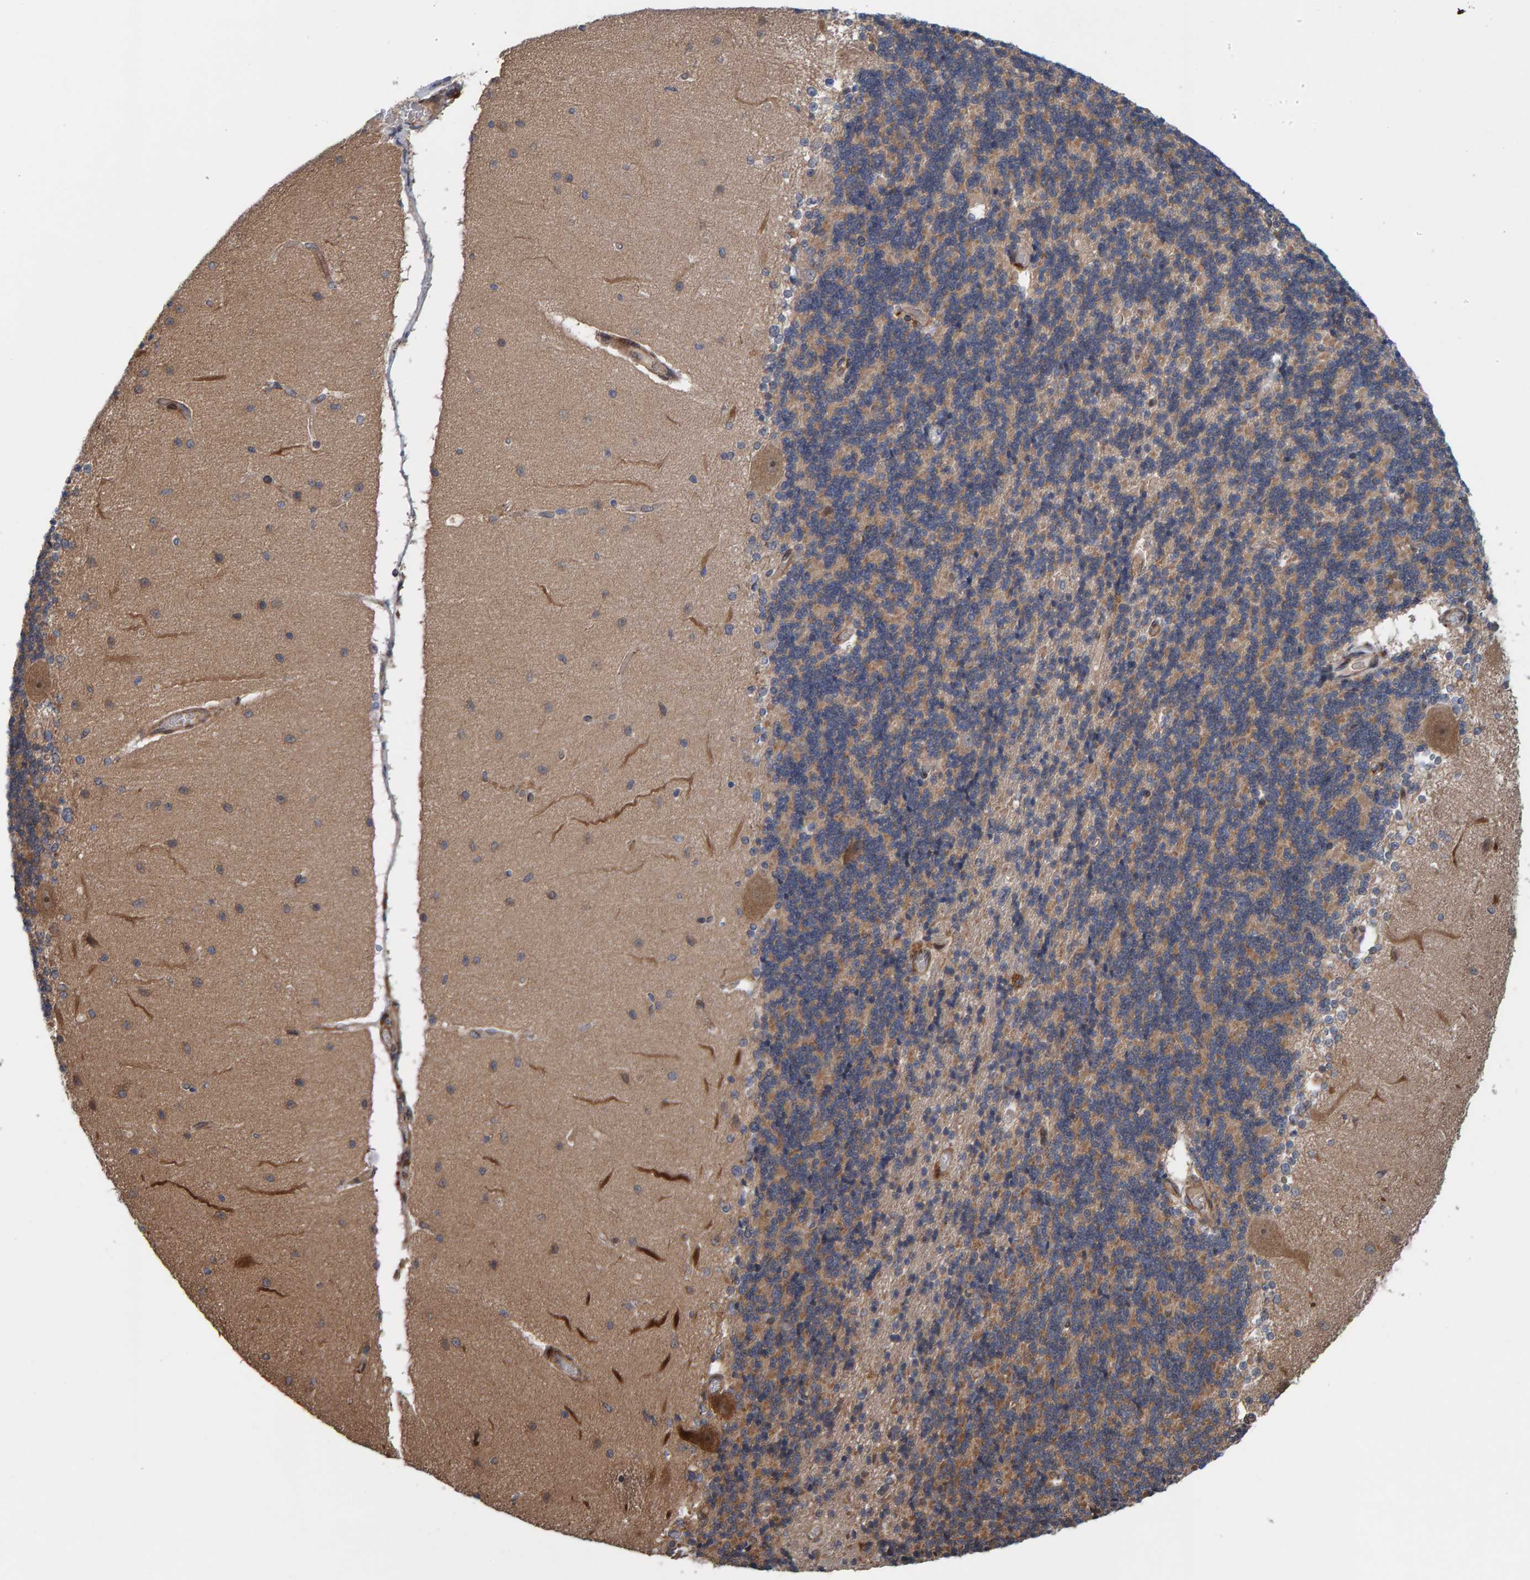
{"staining": {"intensity": "moderate", "quantity": "25%-75%", "location": "cytoplasmic/membranous"}, "tissue": "cerebellum", "cell_type": "Cells in granular layer", "image_type": "normal", "snomed": [{"axis": "morphology", "description": "Normal tissue, NOS"}, {"axis": "topography", "description": "Cerebellum"}], "caption": "Cells in granular layer exhibit medium levels of moderate cytoplasmic/membranous positivity in about 25%-75% of cells in normal cerebellum.", "gene": "MFSD6L", "patient": {"sex": "female", "age": 54}}